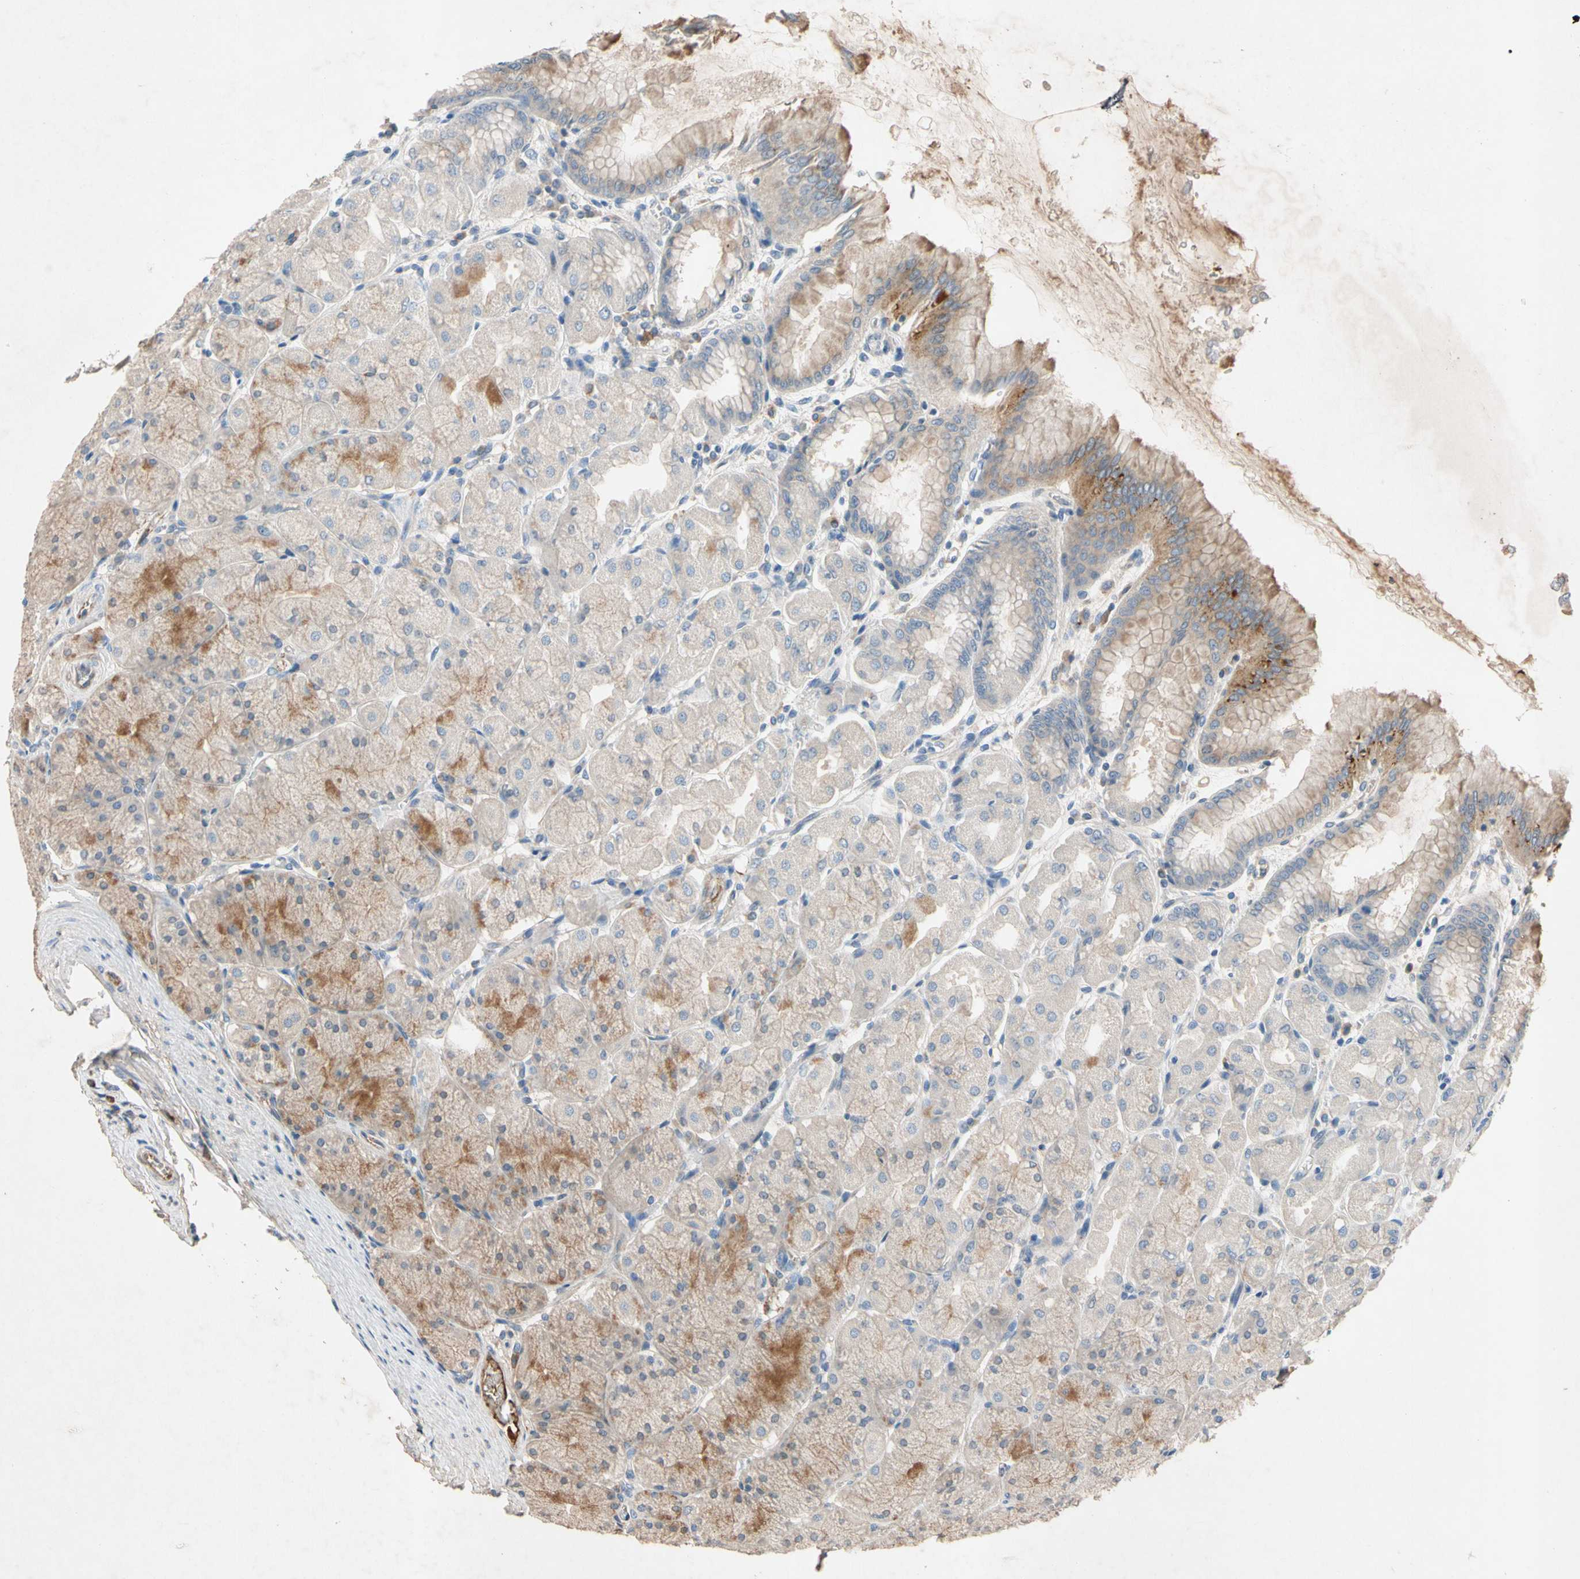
{"staining": {"intensity": "moderate", "quantity": "25%-75%", "location": "cytoplasmic/membranous"}, "tissue": "stomach", "cell_type": "Glandular cells", "image_type": "normal", "snomed": [{"axis": "morphology", "description": "Normal tissue, NOS"}, {"axis": "topography", "description": "Stomach, upper"}], "caption": "Immunohistochemical staining of benign human stomach exhibits moderate cytoplasmic/membranous protein staining in about 25%-75% of glandular cells. (IHC, brightfield microscopy, high magnification).", "gene": "NDFIP2", "patient": {"sex": "female", "age": 56}}